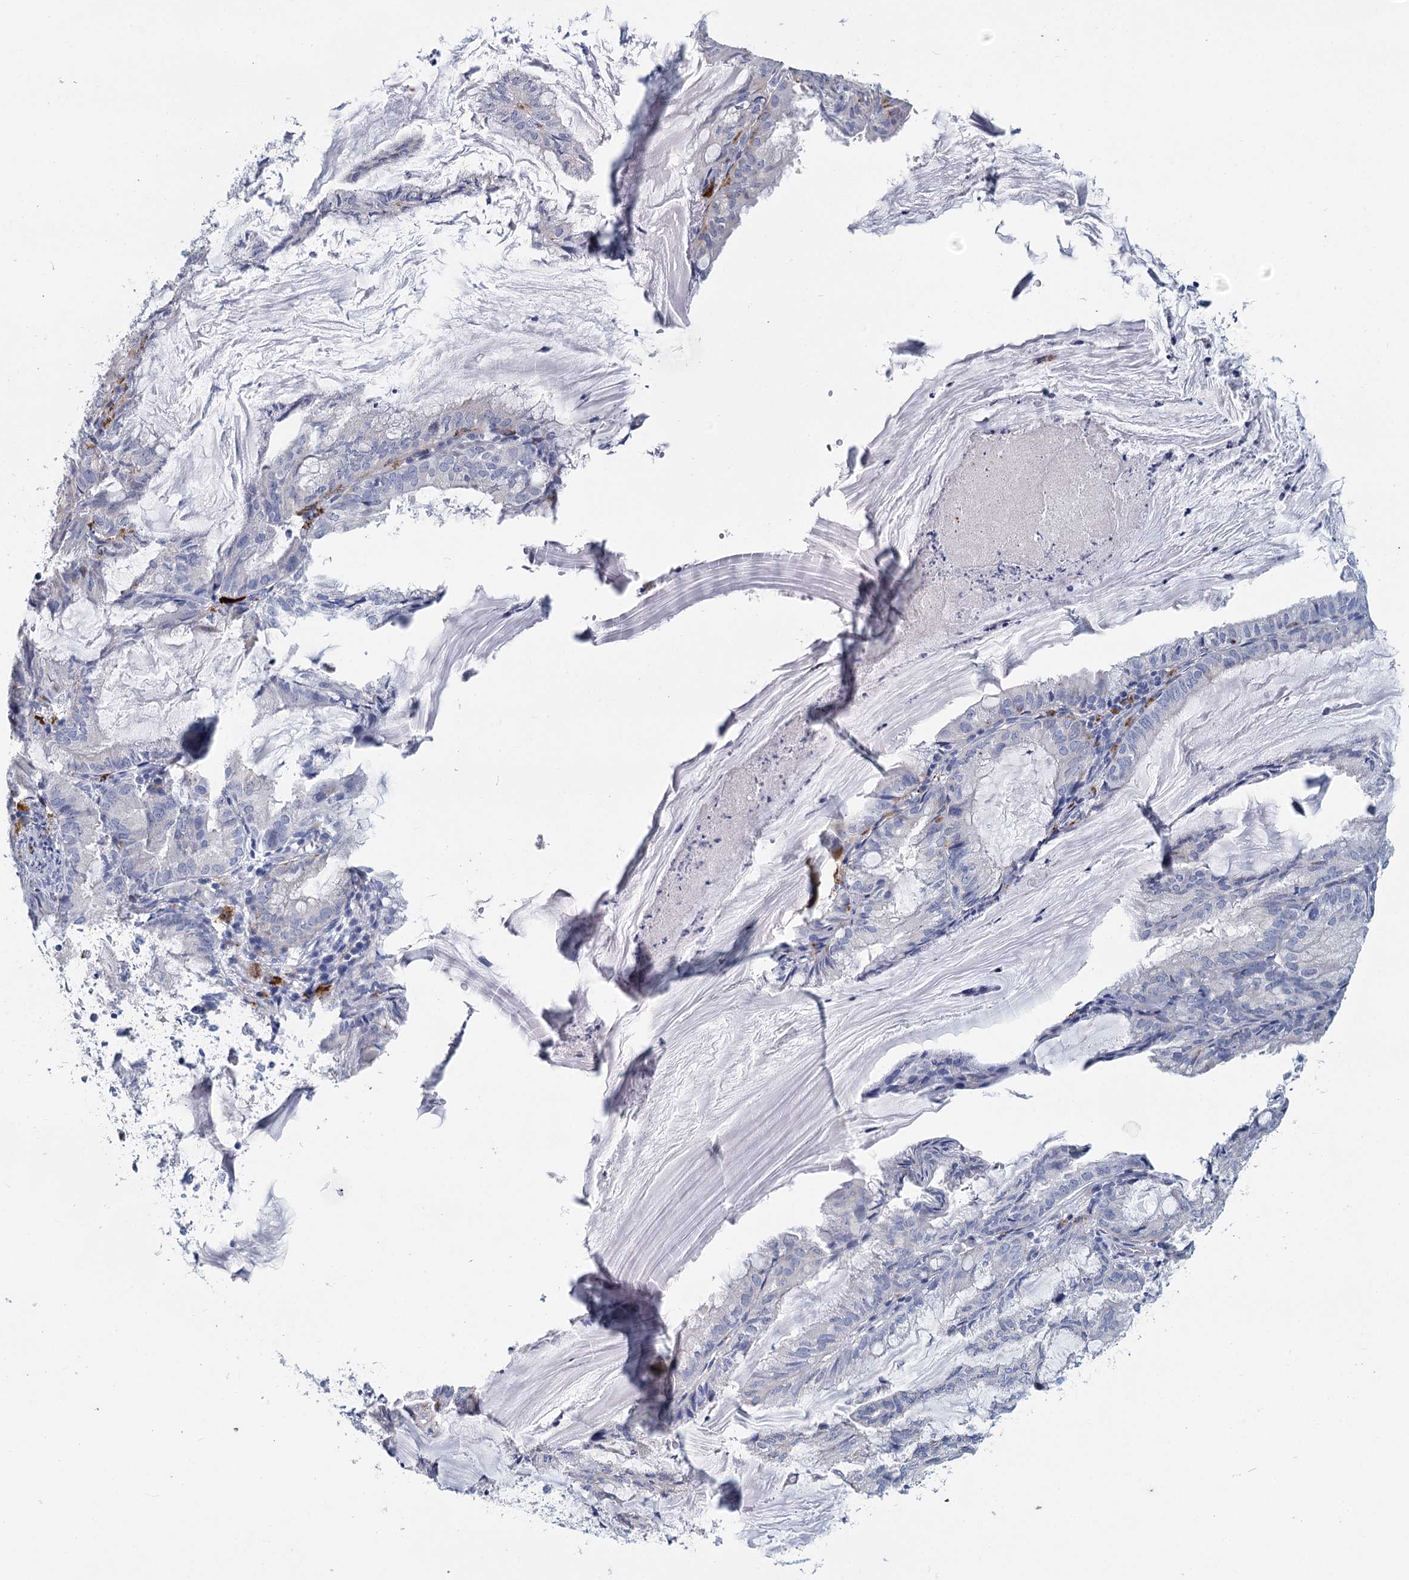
{"staining": {"intensity": "negative", "quantity": "none", "location": "none"}, "tissue": "endometrial cancer", "cell_type": "Tumor cells", "image_type": "cancer", "snomed": [{"axis": "morphology", "description": "Adenocarcinoma, NOS"}, {"axis": "topography", "description": "Endometrium"}], "caption": "Protein analysis of endometrial cancer (adenocarcinoma) displays no significant staining in tumor cells.", "gene": "METTL7B", "patient": {"sex": "female", "age": 86}}